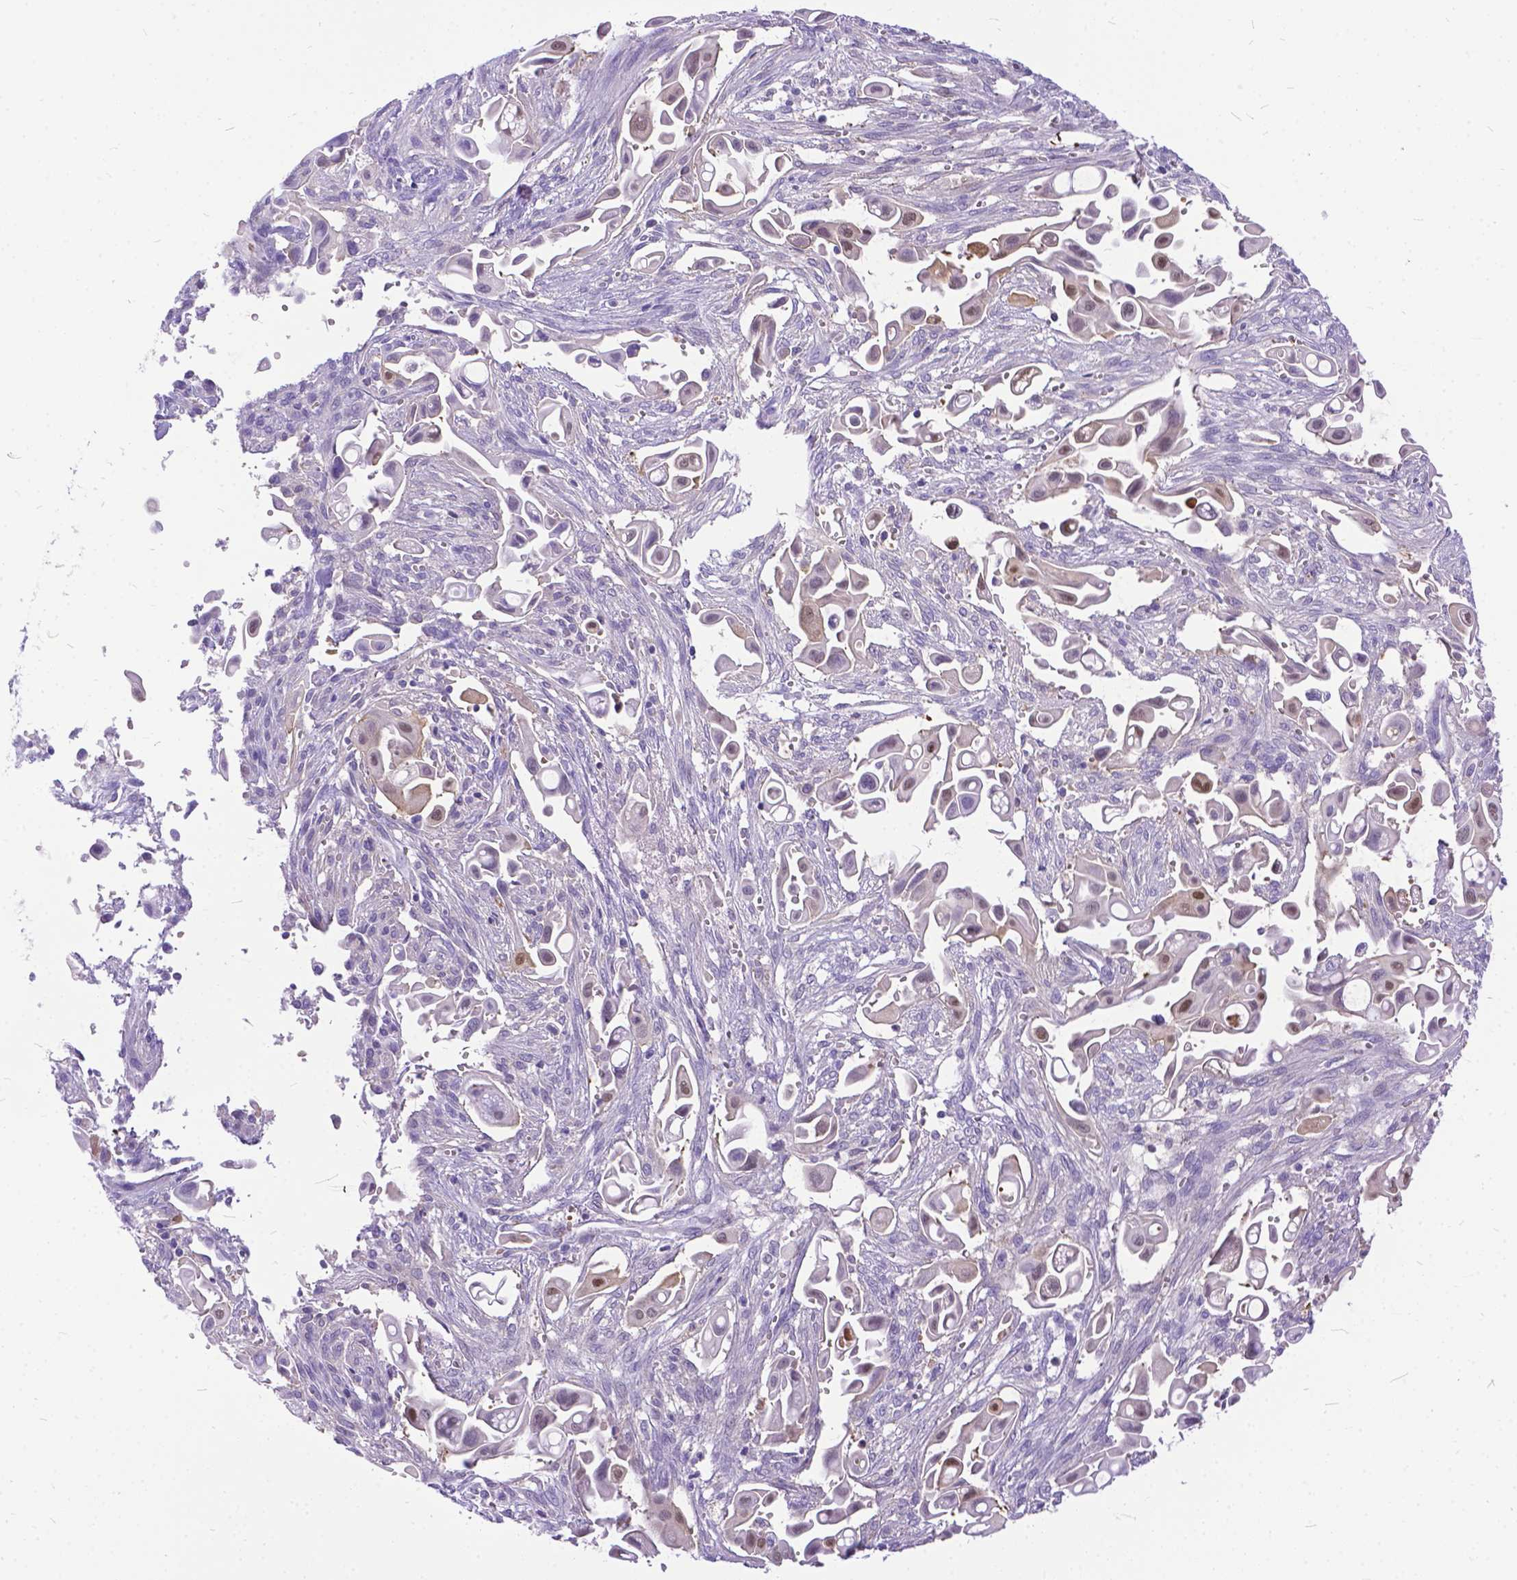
{"staining": {"intensity": "weak", "quantity": "25%-75%", "location": "cytoplasmic/membranous,nuclear"}, "tissue": "pancreatic cancer", "cell_type": "Tumor cells", "image_type": "cancer", "snomed": [{"axis": "morphology", "description": "Adenocarcinoma, NOS"}, {"axis": "topography", "description": "Pancreas"}], "caption": "Pancreatic adenocarcinoma stained with IHC displays weak cytoplasmic/membranous and nuclear expression in about 25%-75% of tumor cells.", "gene": "TMEM169", "patient": {"sex": "male", "age": 50}}